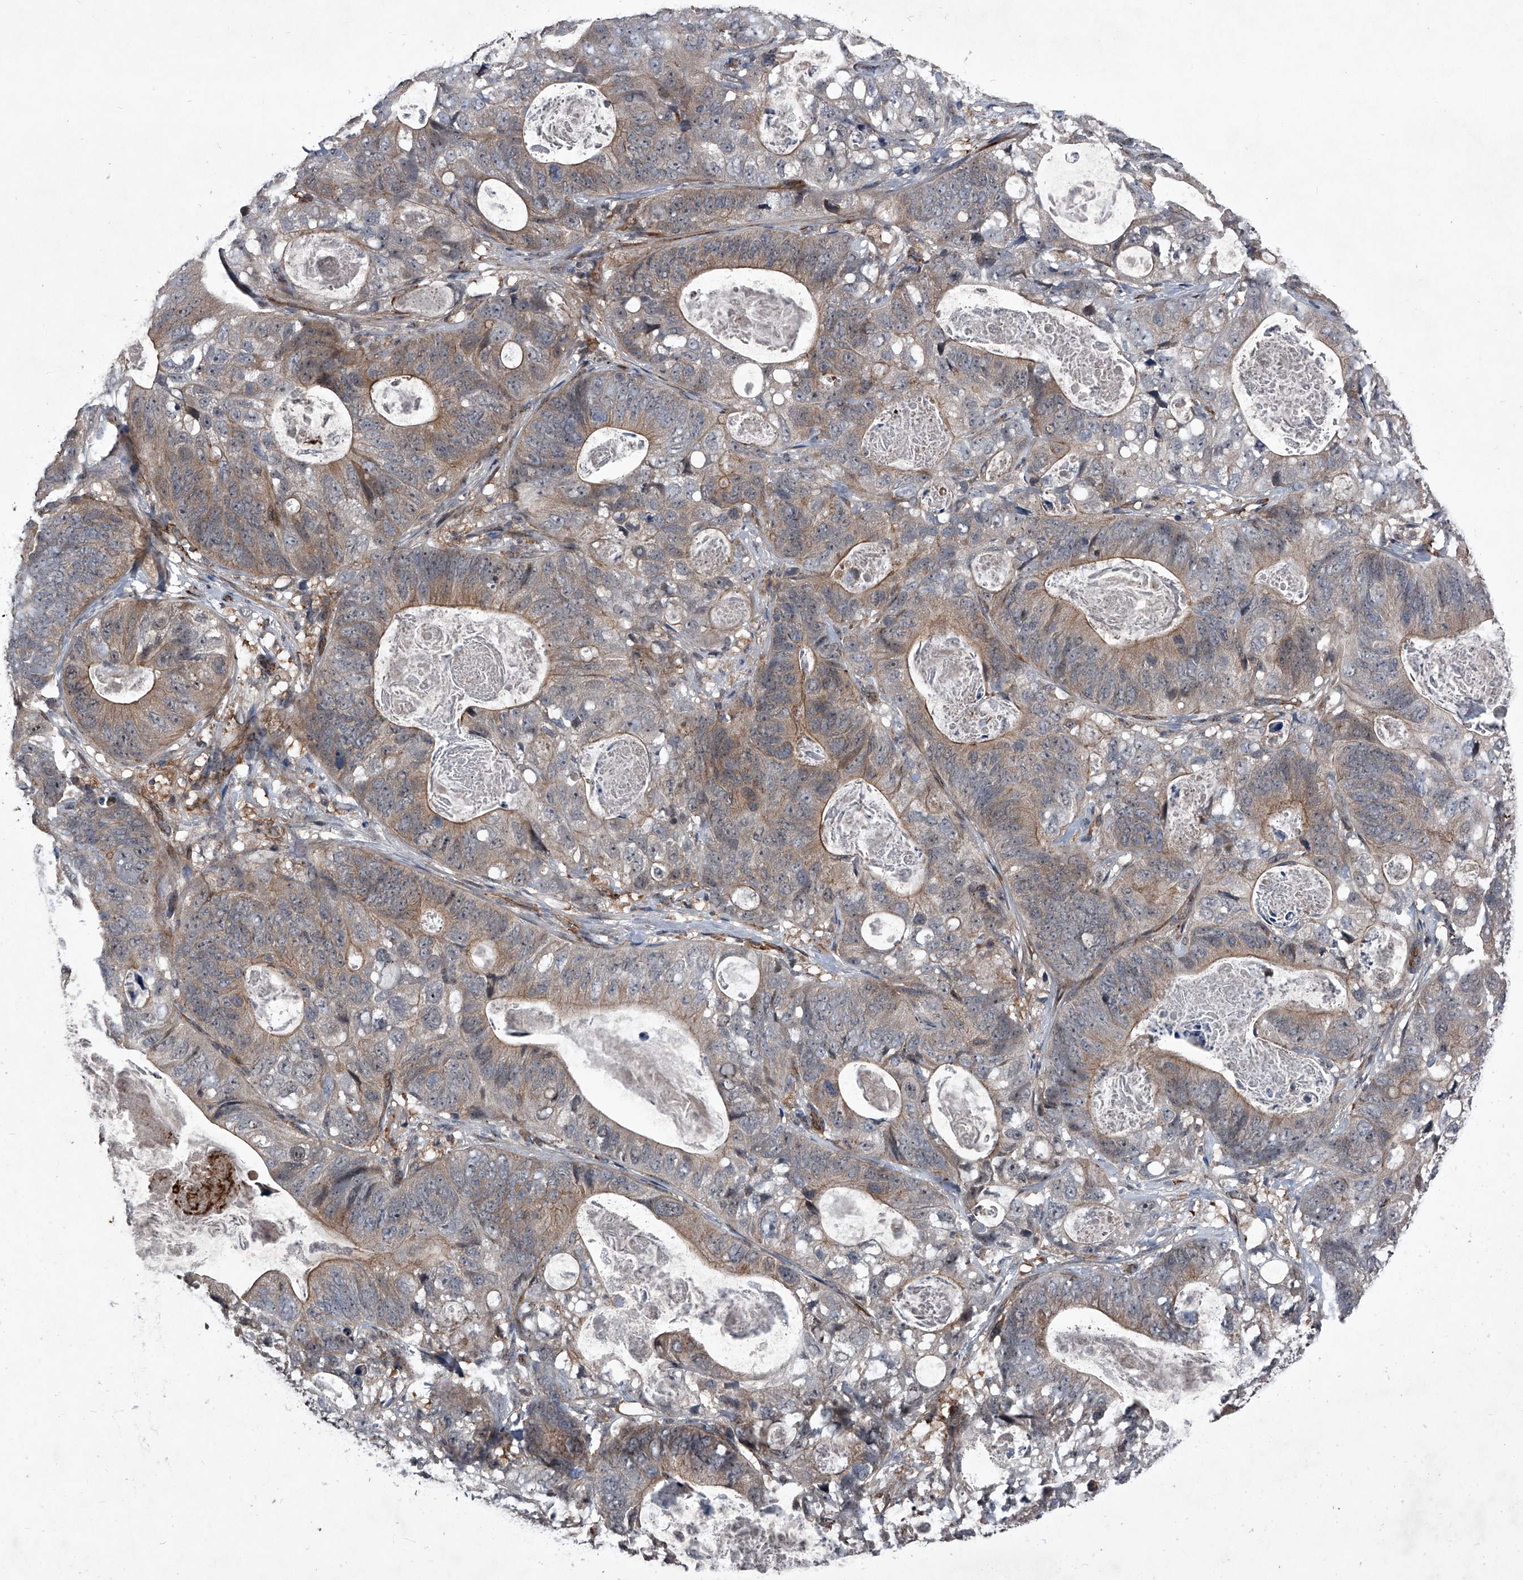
{"staining": {"intensity": "weak", "quantity": ">75%", "location": "cytoplasmic/membranous"}, "tissue": "stomach cancer", "cell_type": "Tumor cells", "image_type": "cancer", "snomed": [{"axis": "morphology", "description": "Normal tissue, NOS"}, {"axis": "morphology", "description": "Adenocarcinoma, NOS"}, {"axis": "topography", "description": "Stomach"}], "caption": "Immunohistochemical staining of human adenocarcinoma (stomach) shows low levels of weak cytoplasmic/membranous positivity in about >75% of tumor cells.", "gene": "MAPKAP1", "patient": {"sex": "female", "age": 89}}